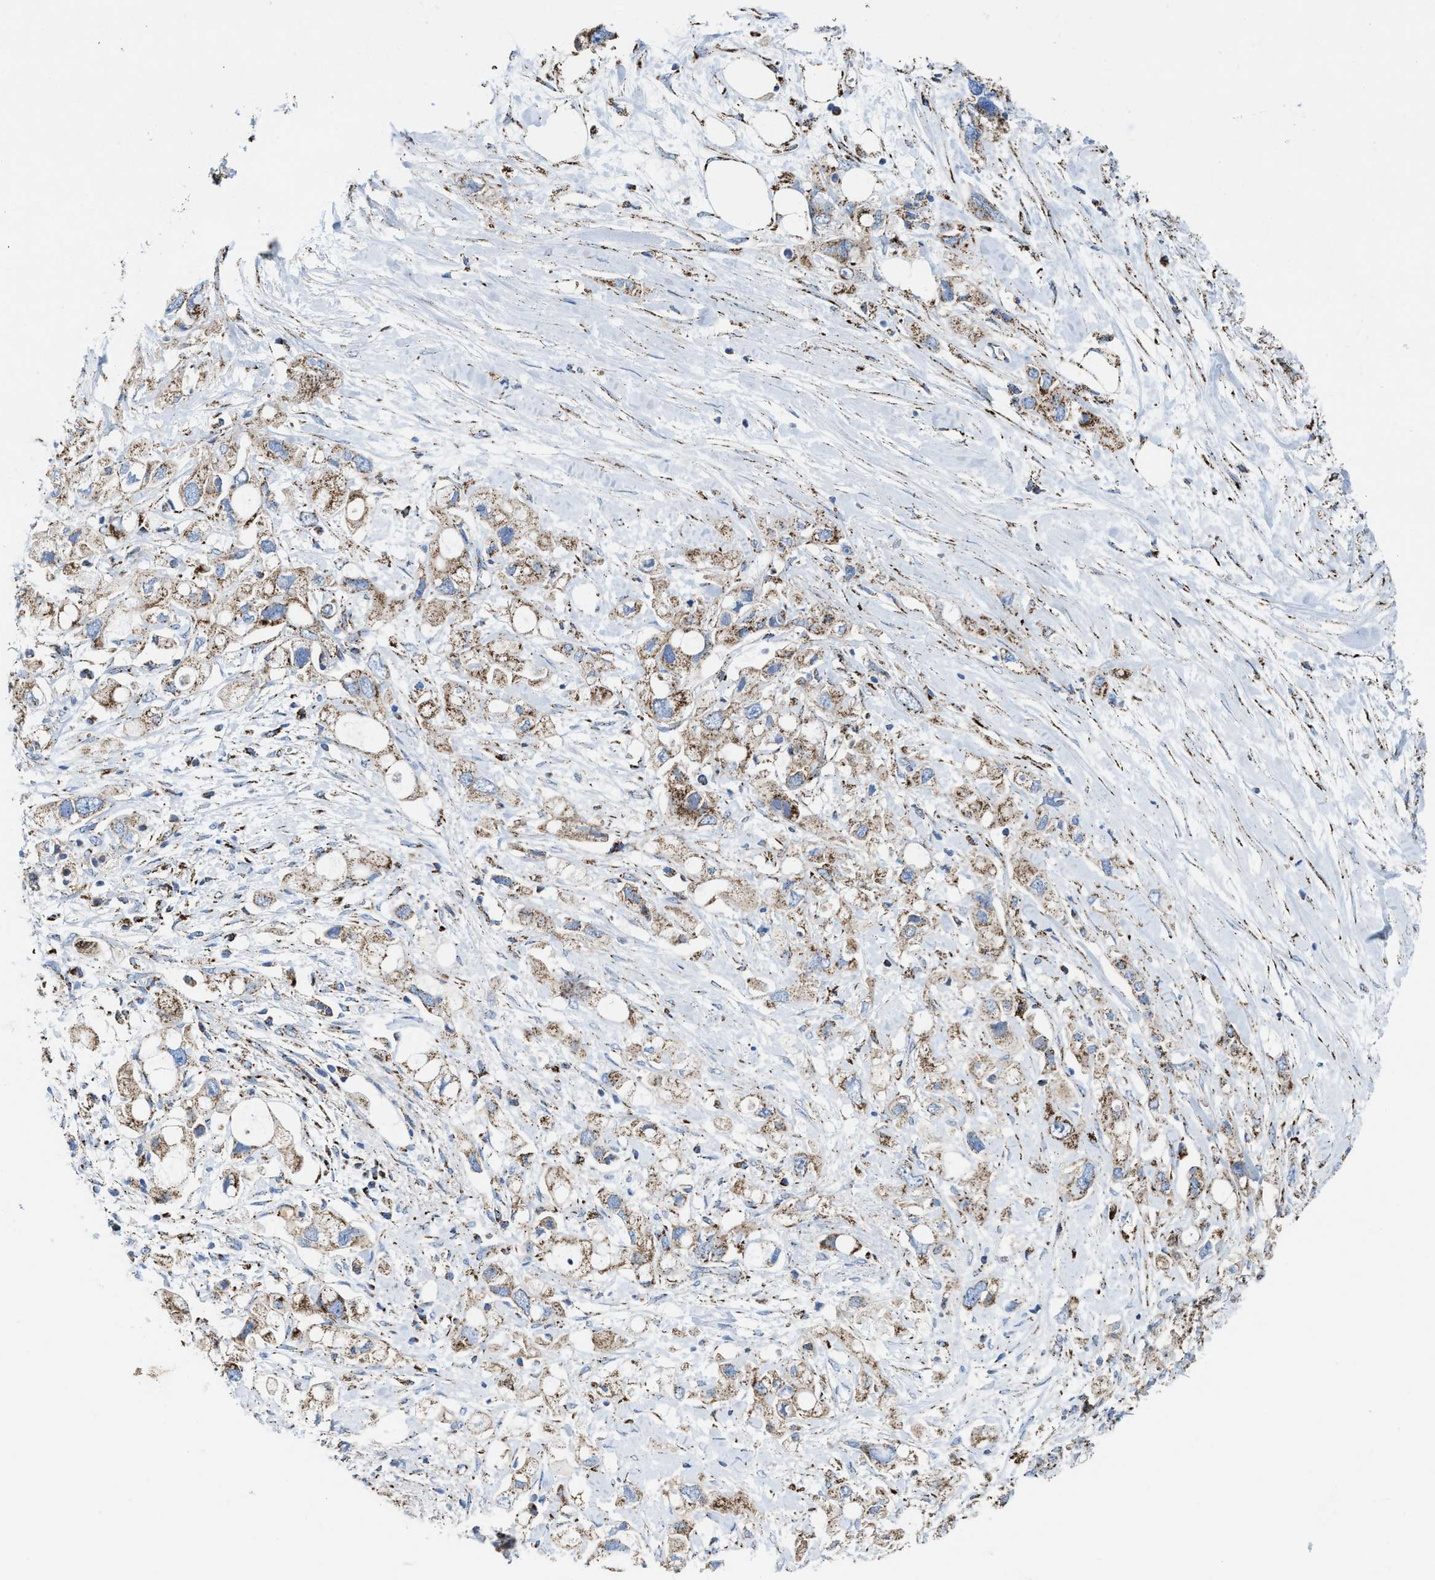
{"staining": {"intensity": "moderate", "quantity": ">75%", "location": "cytoplasmic/membranous"}, "tissue": "pancreatic cancer", "cell_type": "Tumor cells", "image_type": "cancer", "snomed": [{"axis": "morphology", "description": "Adenocarcinoma, NOS"}, {"axis": "topography", "description": "Pancreas"}], "caption": "Immunohistochemistry (IHC) of pancreatic cancer reveals medium levels of moderate cytoplasmic/membranous expression in approximately >75% of tumor cells.", "gene": "ALDH1B1", "patient": {"sex": "female", "age": 56}}